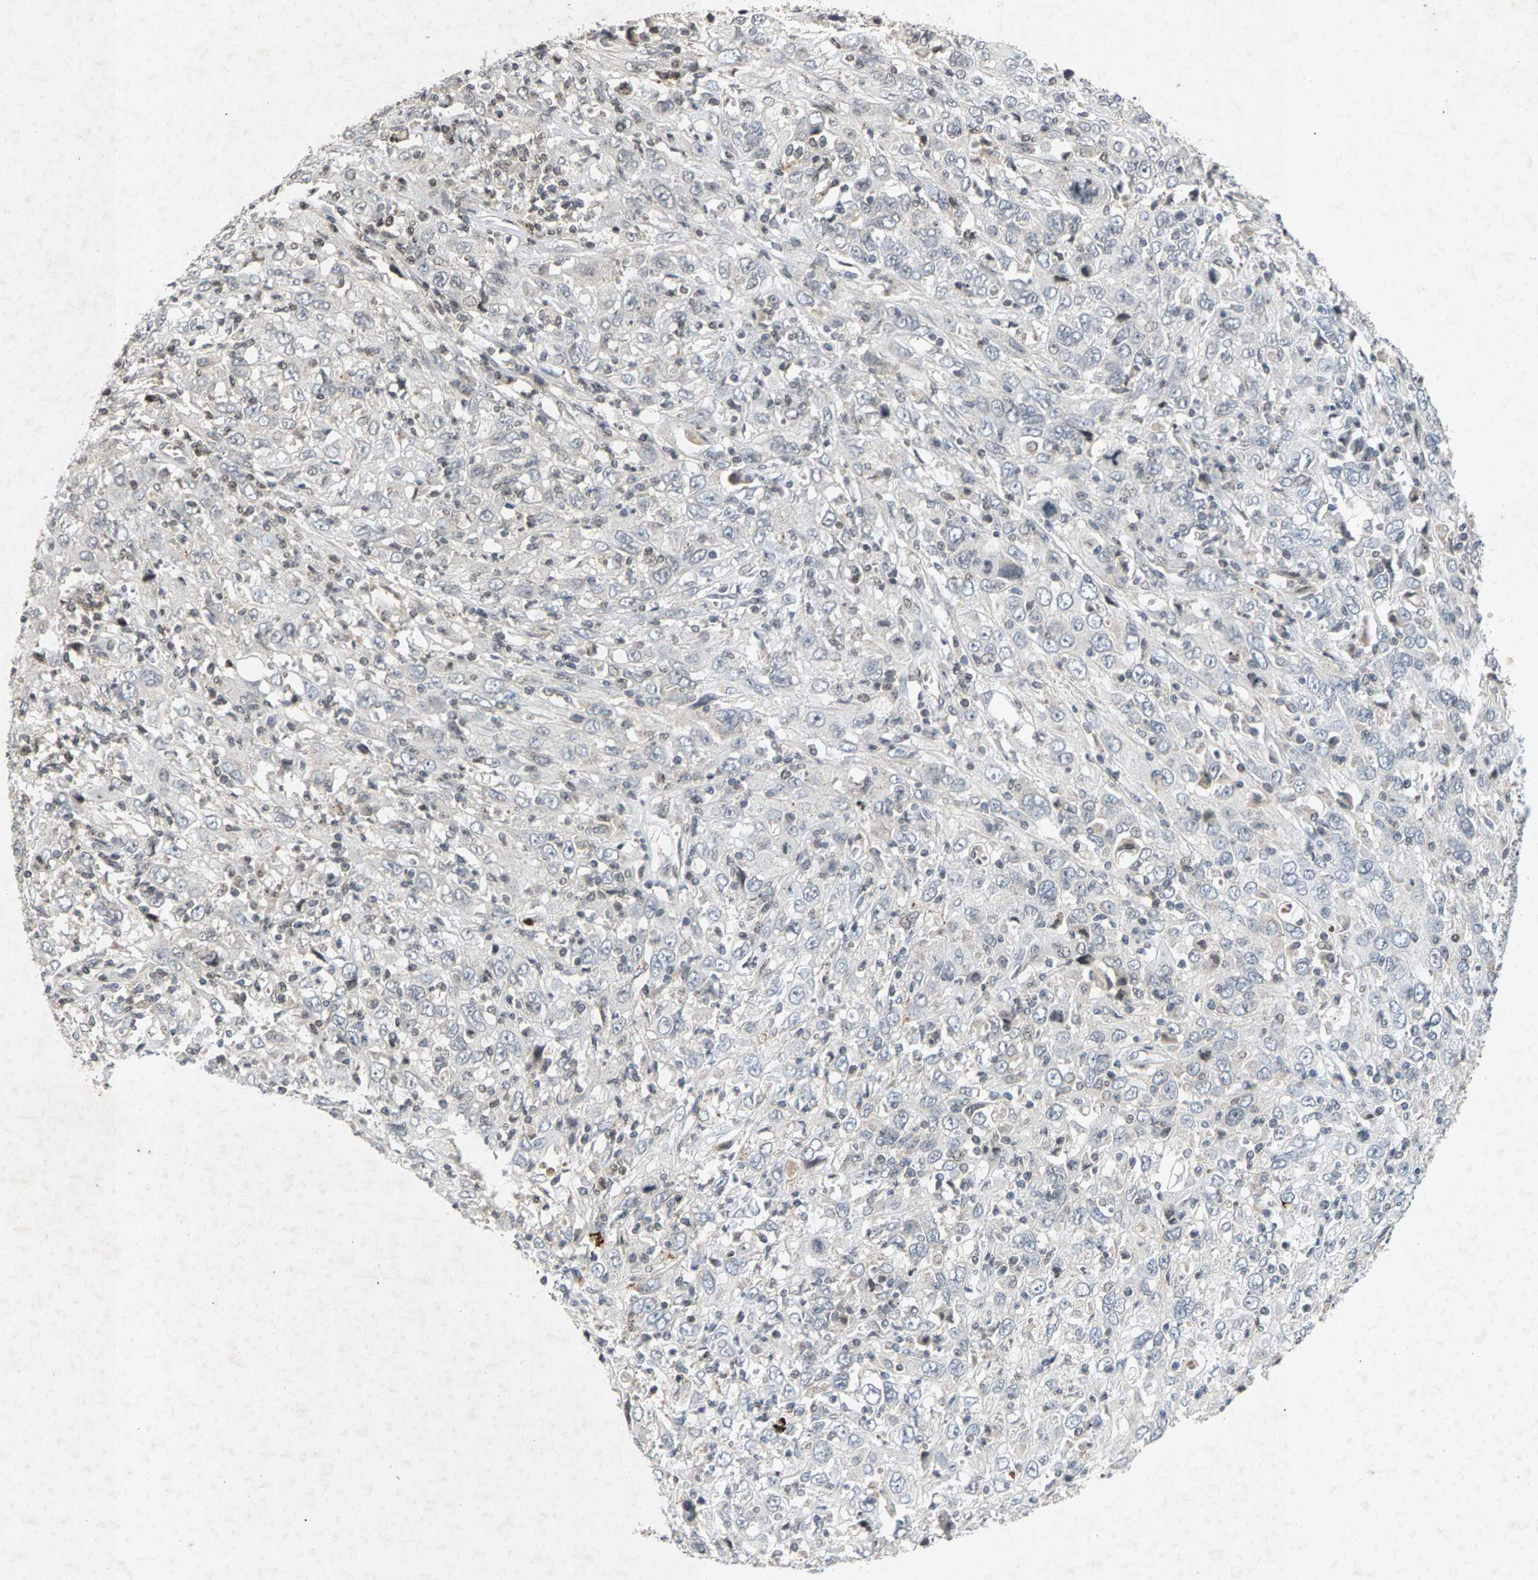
{"staining": {"intensity": "negative", "quantity": "none", "location": "none"}, "tissue": "cervical cancer", "cell_type": "Tumor cells", "image_type": "cancer", "snomed": [{"axis": "morphology", "description": "Squamous cell carcinoma, NOS"}, {"axis": "topography", "description": "Cervix"}], "caption": "DAB (3,3'-diaminobenzidine) immunohistochemical staining of cervical cancer (squamous cell carcinoma) exhibits no significant positivity in tumor cells.", "gene": "ZPR1", "patient": {"sex": "female", "age": 46}}